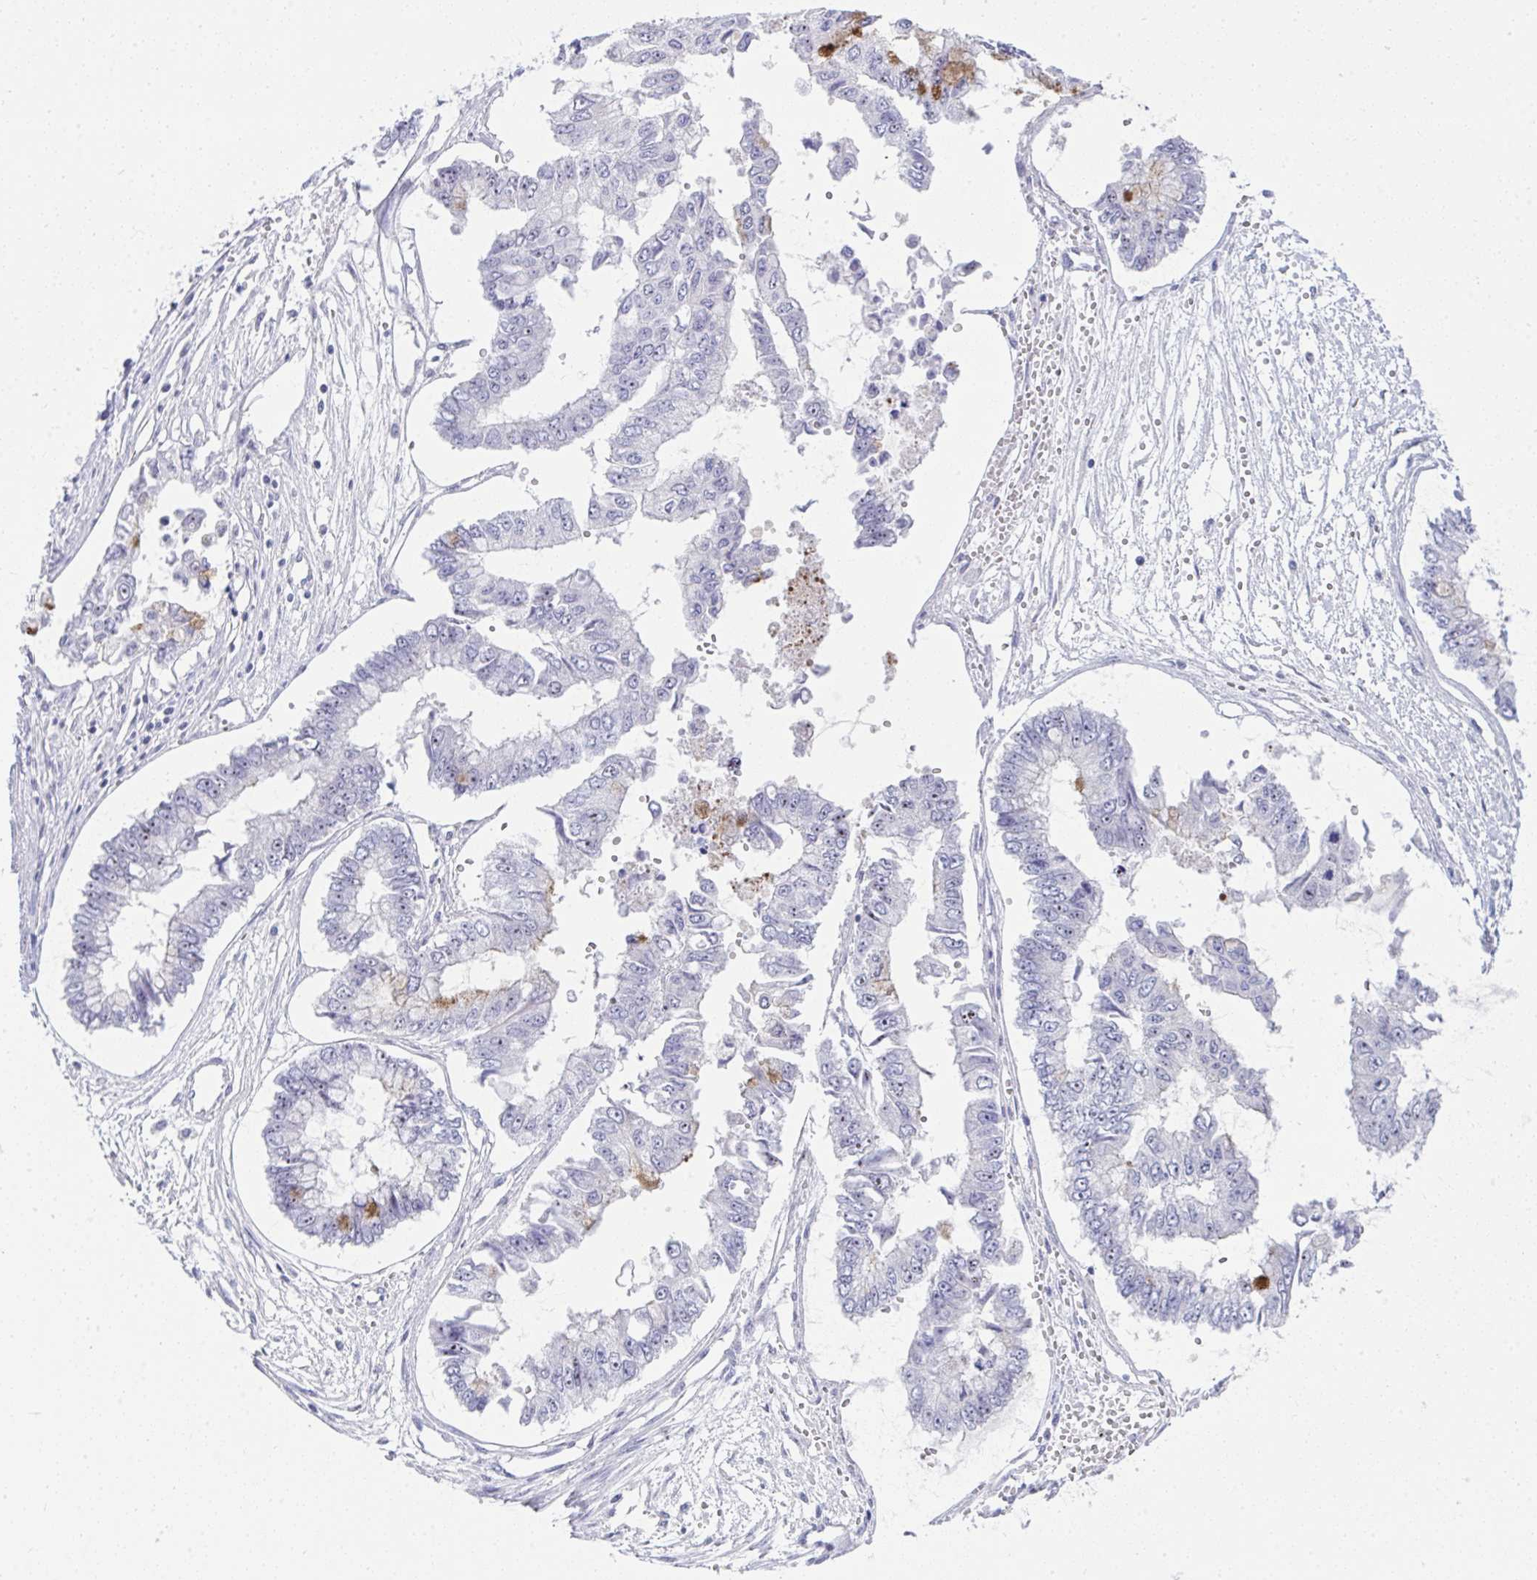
{"staining": {"intensity": "negative", "quantity": "none", "location": "none"}, "tissue": "ovarian cancer", "cell_type": "Tumor cells", "image_type": "cancer", "snomed": [{"axis": "morphology", "description": "Cystadenocarcinoma, mucinous, NOS"}, {"axis": "topography", "description": "Ovary"}], "caption": "An IHC photomicrograph of ovarian mucinous cystadenocarcinoma is shown. There is no staining in tumor cells of ovarian mucinous cystadenocarcinoma.", "gene": "LRRC36", "patient": {"sex": "female", "age": 72}}